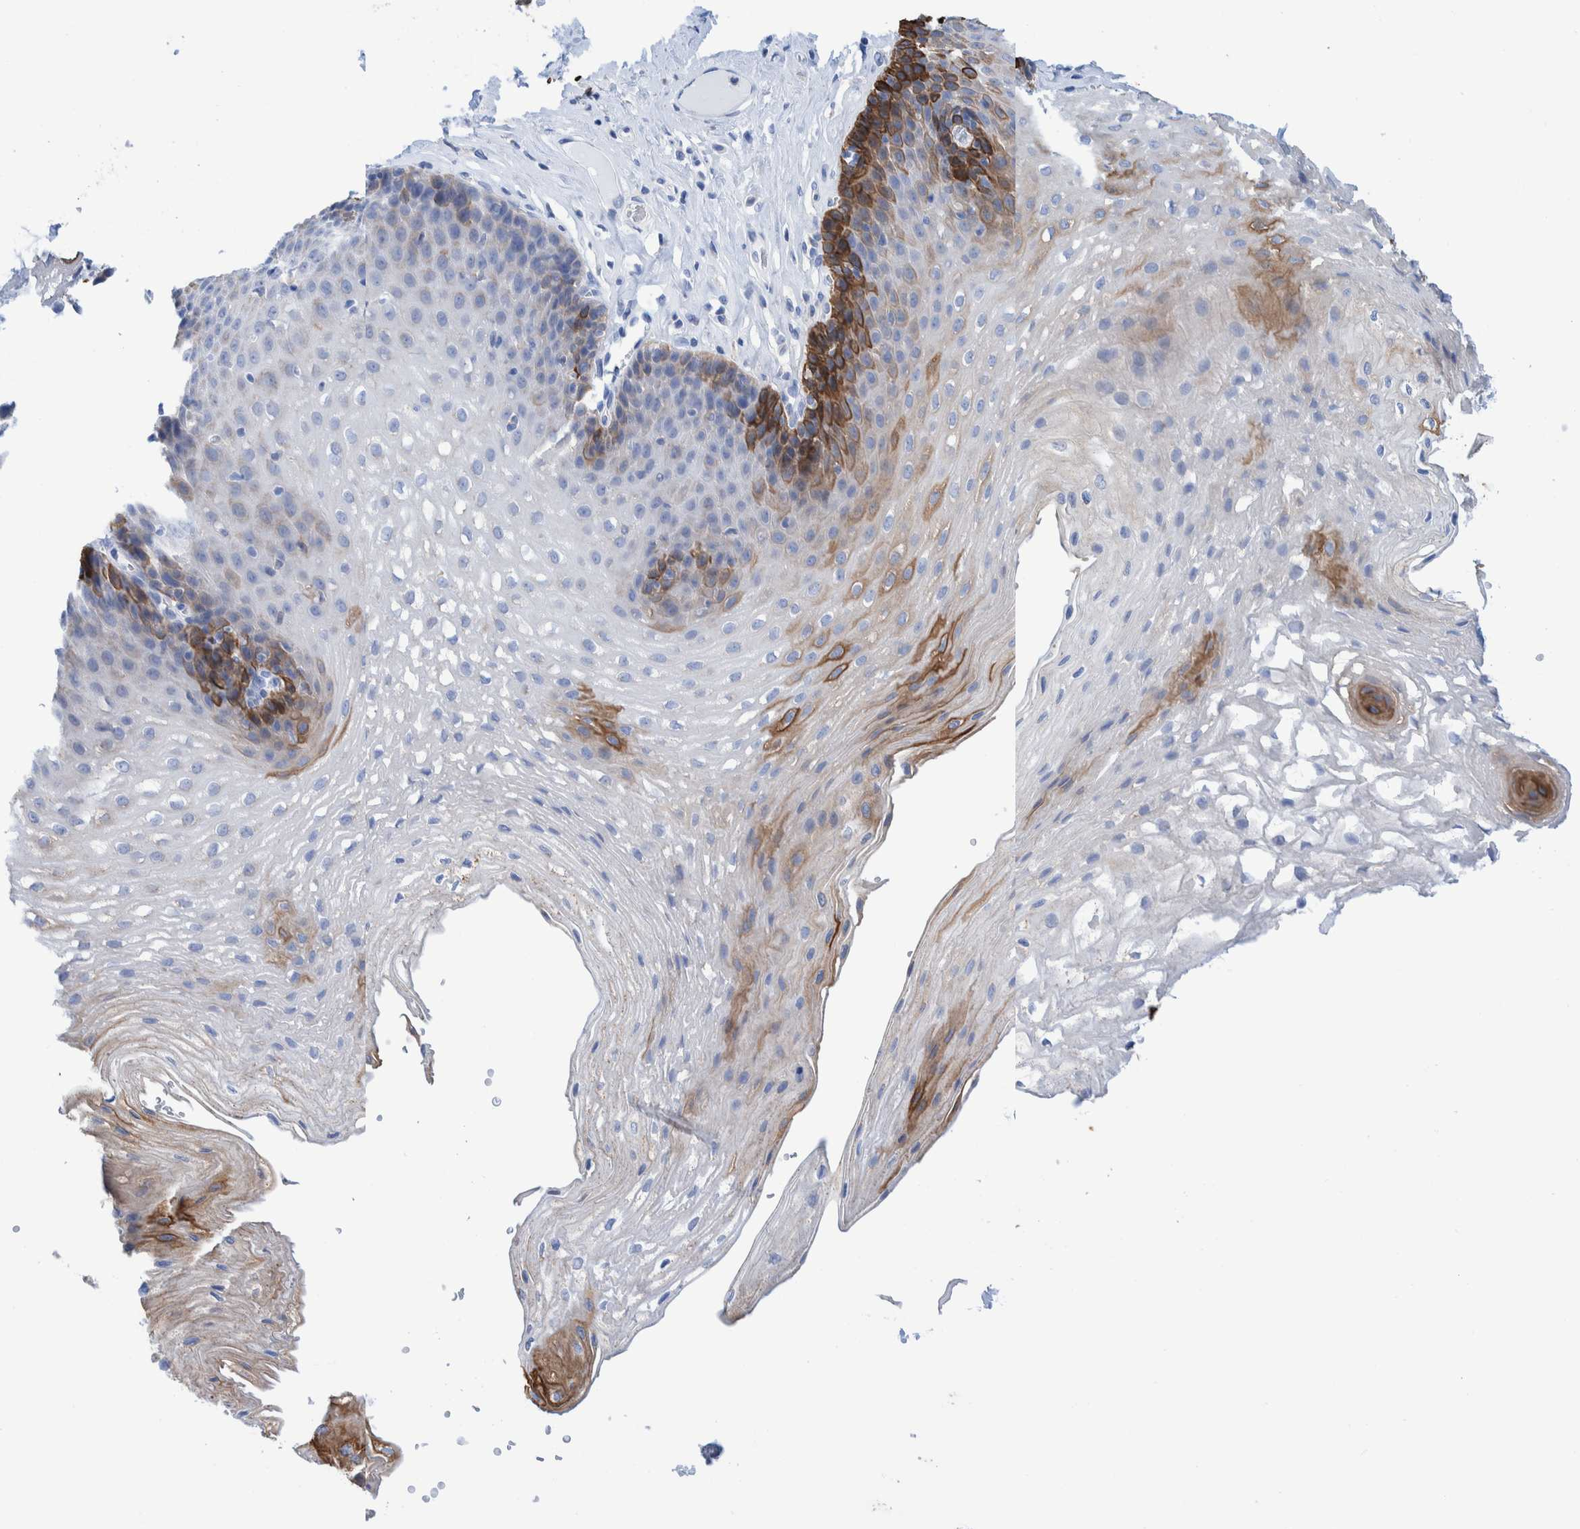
{"staining": {"intensity": "strong", "quantity": "25%-75%", "location": "cytoplasmic/membranous"}, "tissue": "esophagus", "cell_type": "Squamous epithelial cells", "image_type": "normal", "snomed": [{"axis": "morphology", "description": "Normal tissue, NOS"}, {"axis": "topography", "description": "Esophagus"}], "caption": "The photomicrograph reveals staining of normal esophagus, revealing strong cytoplasmic/membranous protein staining (brown color) within squamous epithelial cells. The staining is performed using DAB (3,3'-diaminobenzidine) brown chromogen to label protein expression. The nuclei are counter-stained blue using hematoxylin.", "gene": "KRT14", "patient": {"sex": "female", "age": 66}}